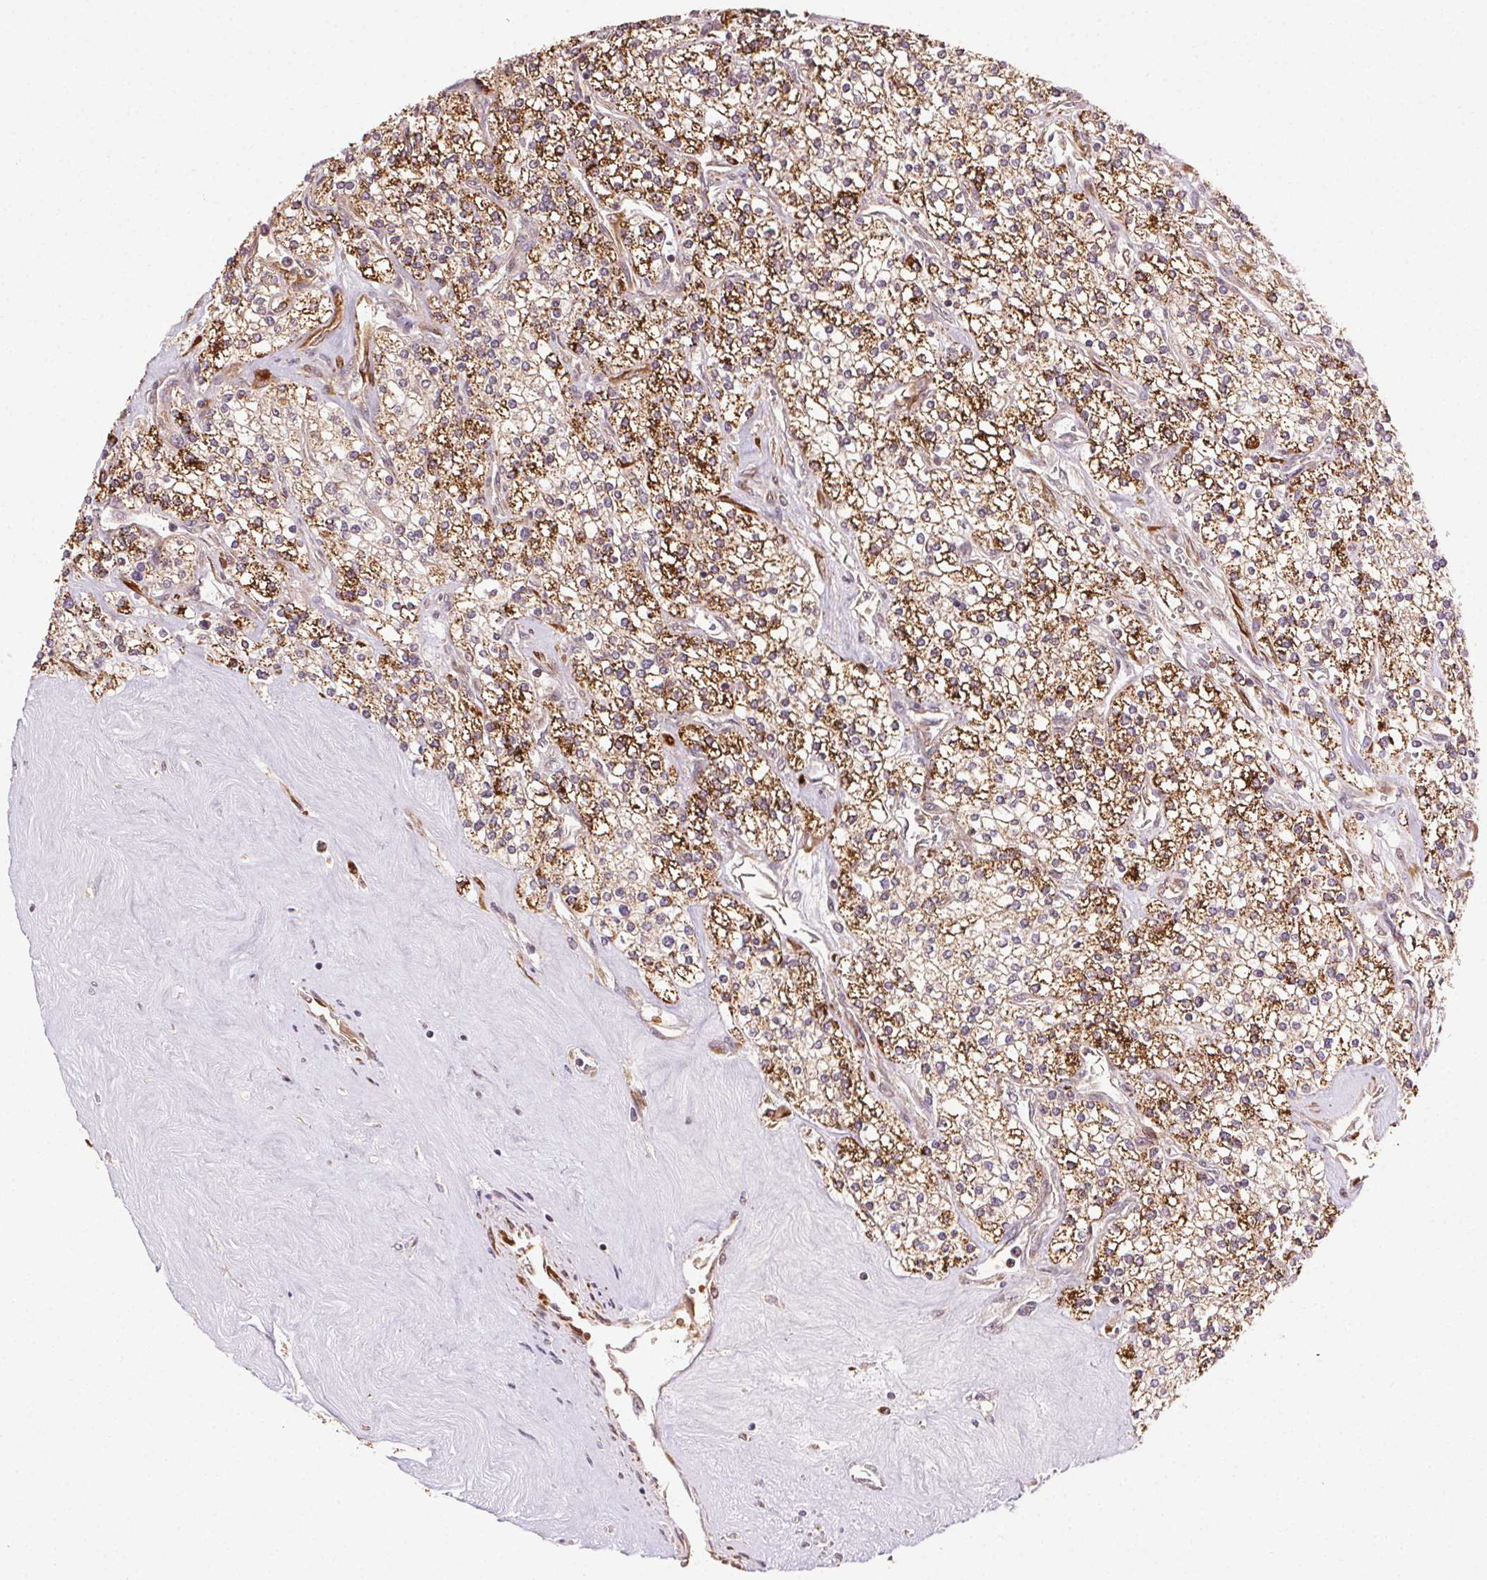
{"staining": {"intensity": "moderate", "quantity": ">75%", "location": "cytoplasmic/membranous"}, "tissue": "renal cancer", "cell_type": "Tumor cells", "image_type": "cancer", "snomed": [{"axis": "morphology", "description": "Adenocarcinoma, NOS"}, {"axis": "topography", "description": "Kidney"}], "caption": "An image showing moderate cytoplasmic/membranous expression in about >75% of tumor cells in renal adenocarcinoma, as visualized by brown immunohistochemical staining.", "gene": "KLHL15", "patient": {"sex": "male", "age": 80}}